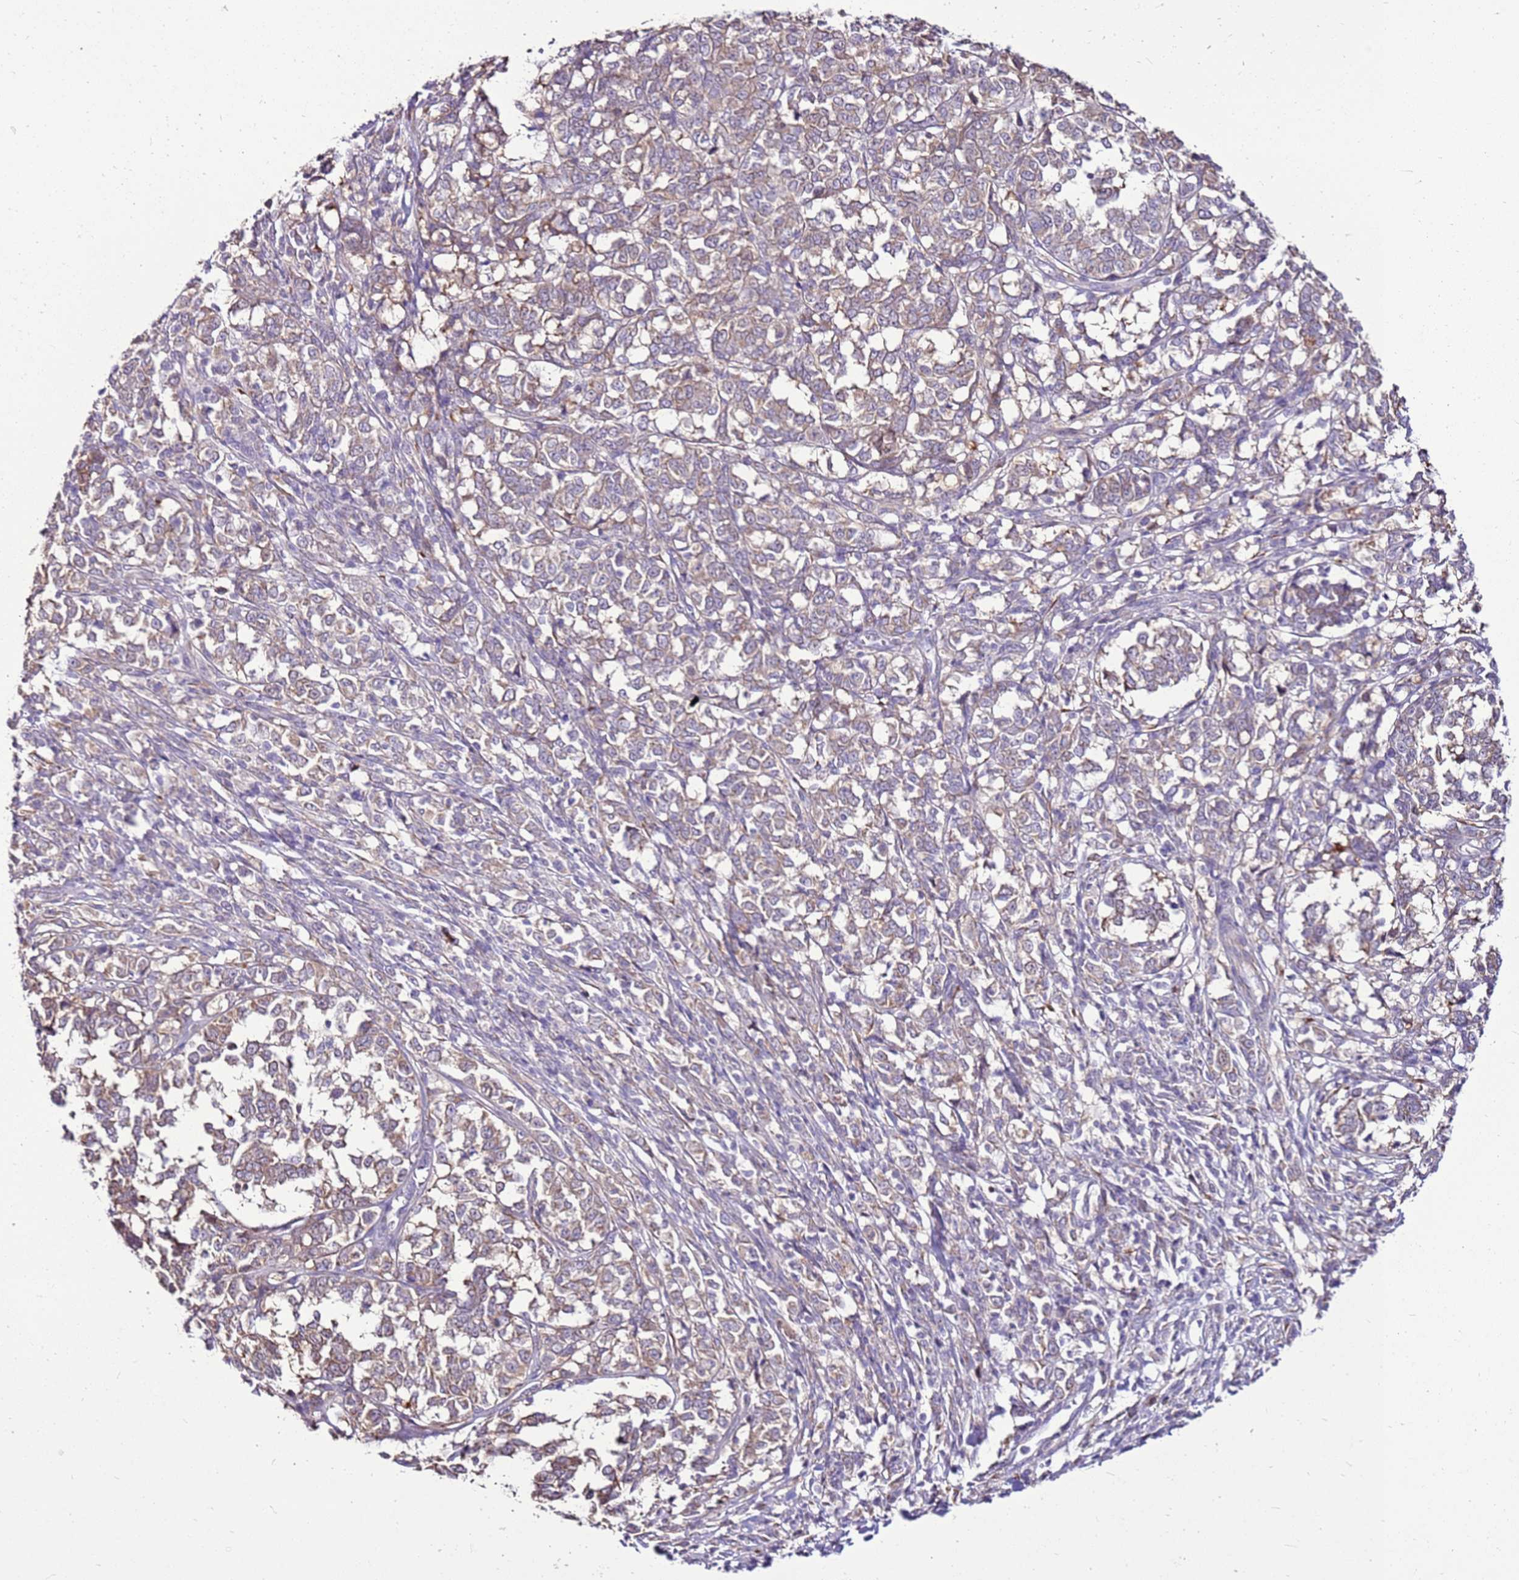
{"staining": {"intensity": "weak", "quantity": ">75%", "location": "cytoplasmic/membranous"}, "tissue": "melanoma", "cell_type": "Tumor cells", "image_type": "cancer", "snomed": [{"axis": "morphology", "description": "Malignant melanoma, NOS"}, {"axis": "topography", "description": "Skin"}], "caption": "This is an image of IHC staining of malignant melanoma, which shows weak positivity in the cytoplasmic/membranous of tumor cells.", "gene": "SLC38A5", "patient": {"sex": "female", "age": 72}}